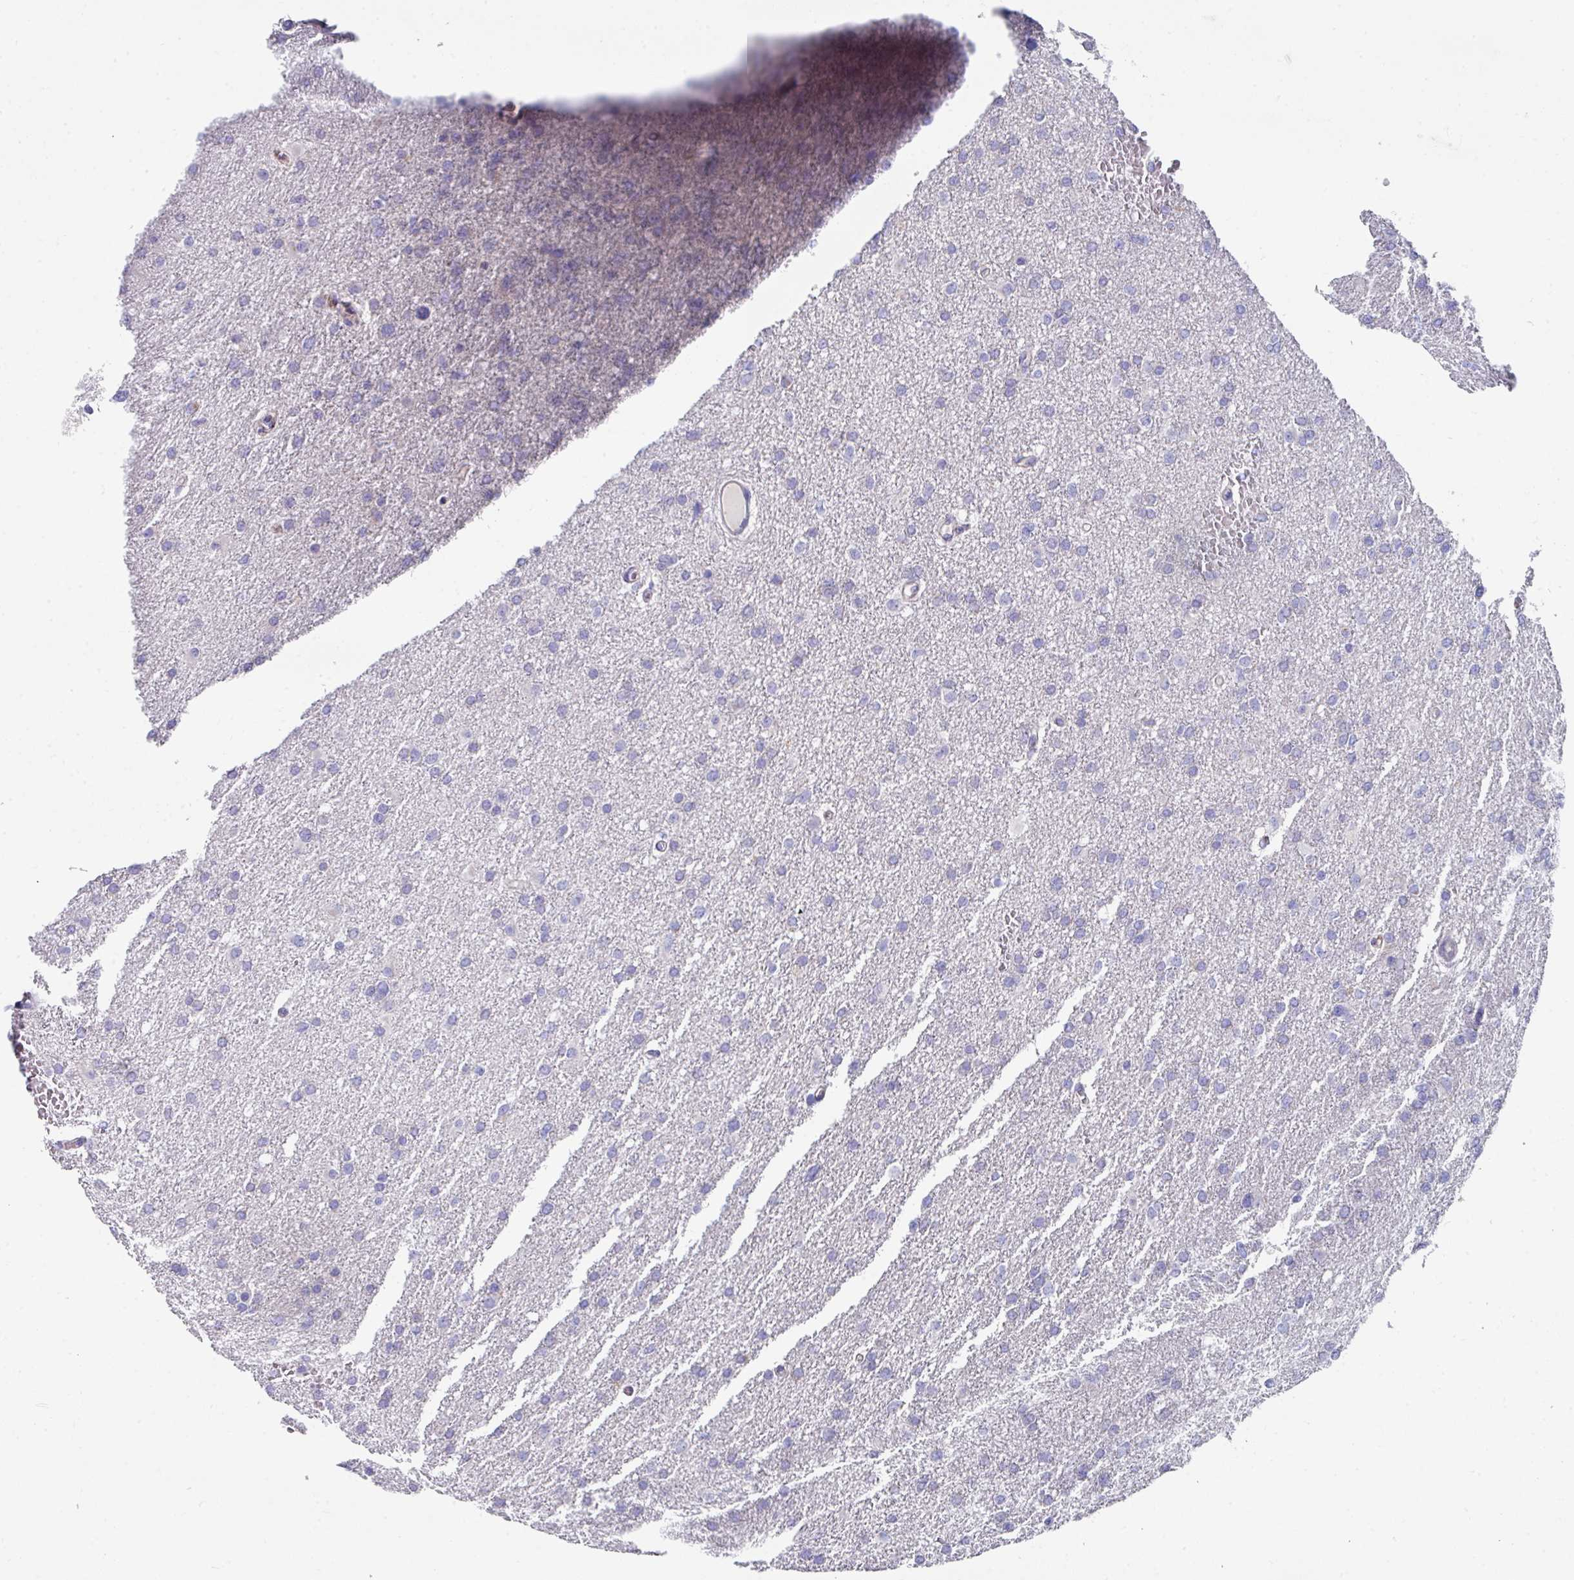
{"staining": {"intensity": "negative", "quantity": "none", "location": "none"}, "tissue": "glioma", "cell_type": "Tumor cells", "image_type": "cancer", "snomed": [{"axis": "morphology", "description": "Glioma, malignant, High grade"}, {"axis": "topography", "description": "Cerebral cortex"}], "caption": "Malignant high-grade glioma was stained to show a protein in brown. There is no significant expression in tumor cells.", "gene": "CLDN1", "patient": {"sex": "female", "age": 36}}